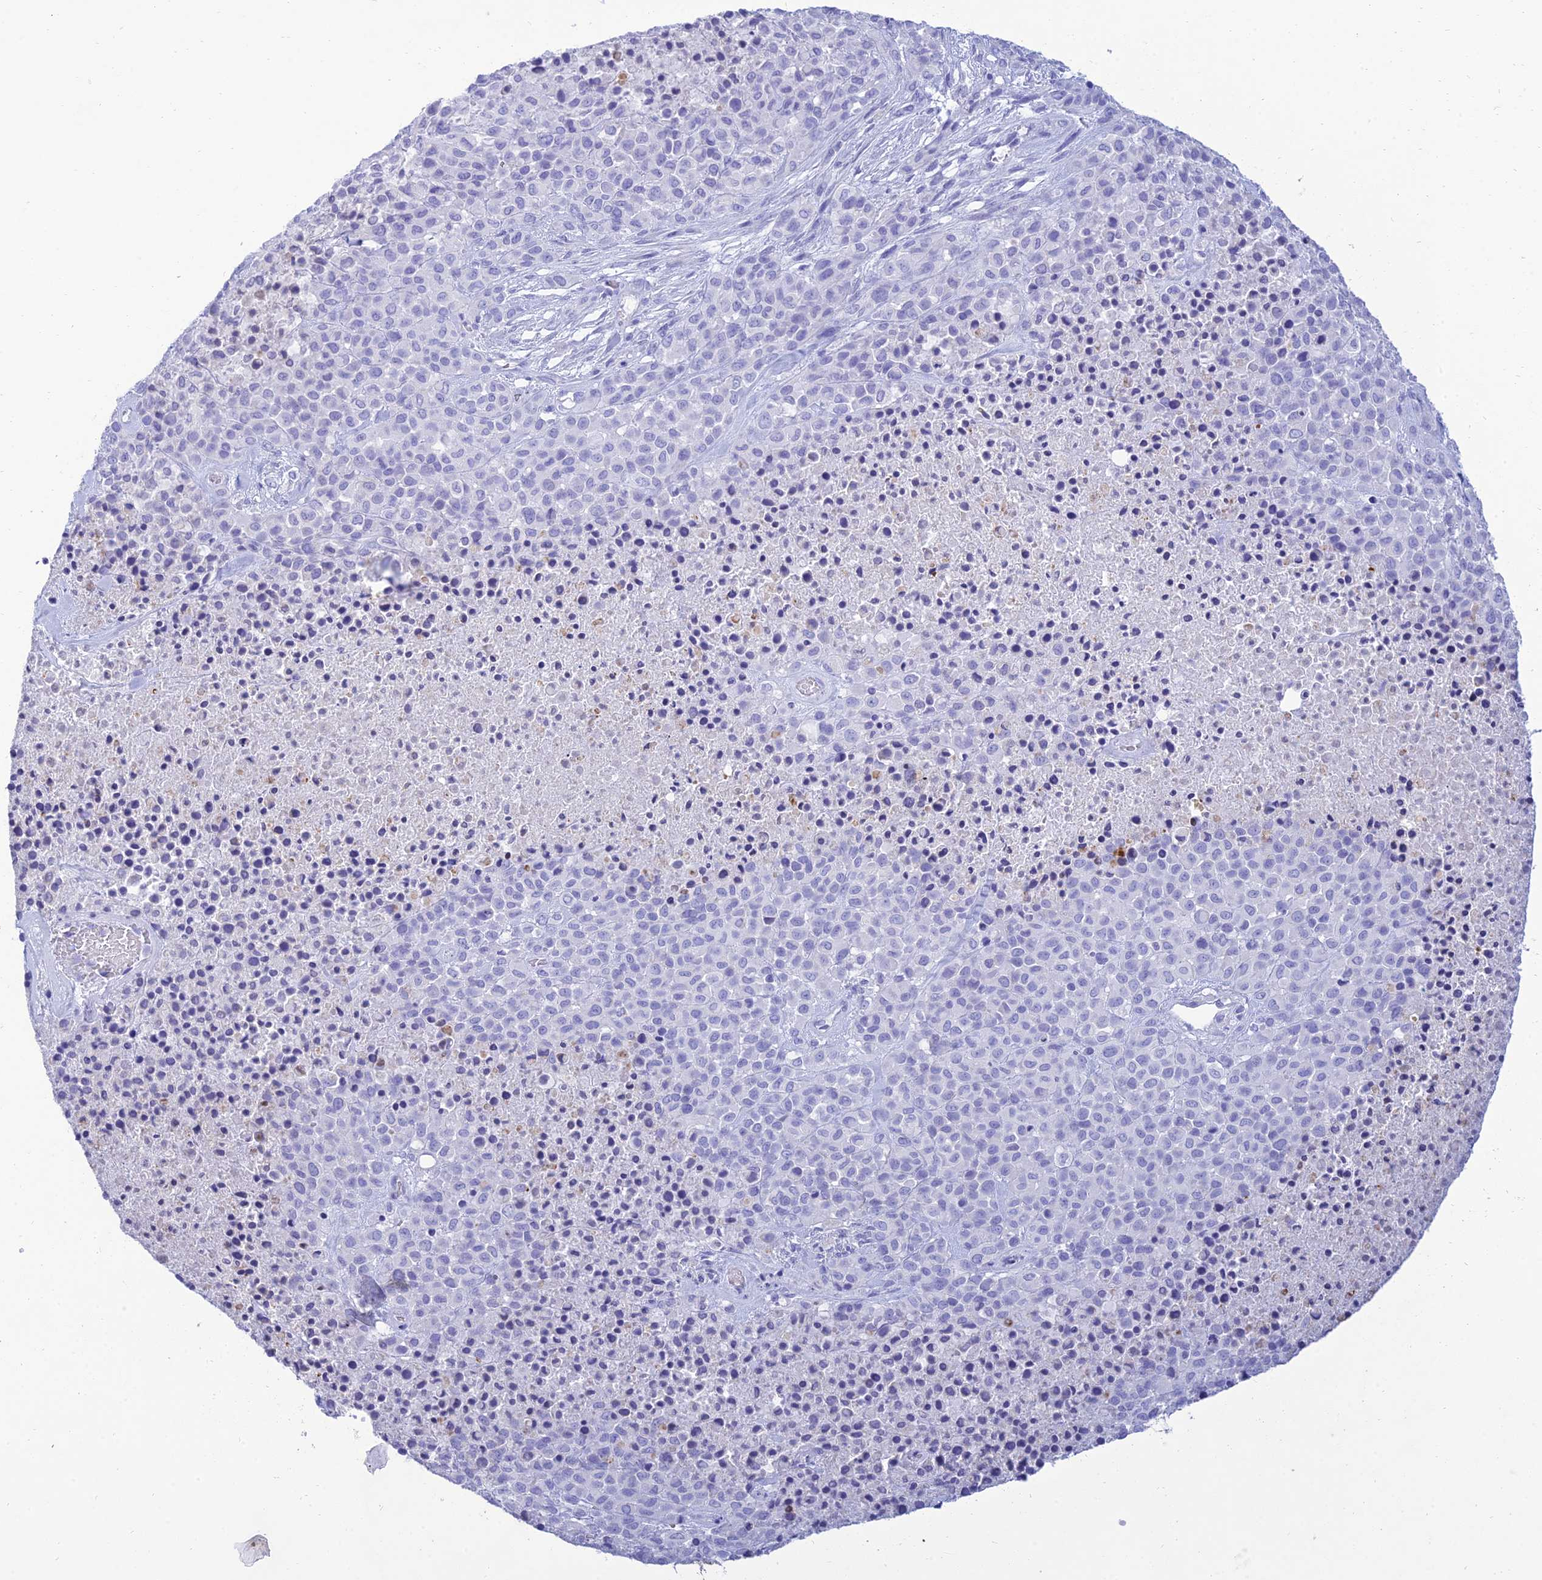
{"staining": {"intensity": "negative", "quantity": "none", "location": "none"}, "tissue": "melanoma", "cell_type": "Tumor cells", "image_type": "cancer", "snomed": [{"axis": "morphology", "description": "Malignant melanoma, Metastatic site"}, {"axis": "topography", "description": "Skin"}], "caption": "Immunohistochemical staining of malignant melanoma (metastatic site) demonstrates no significant expression in tumor cells.", "gene": "MAL2", "patient": {"sex": "female", "age": 81}}